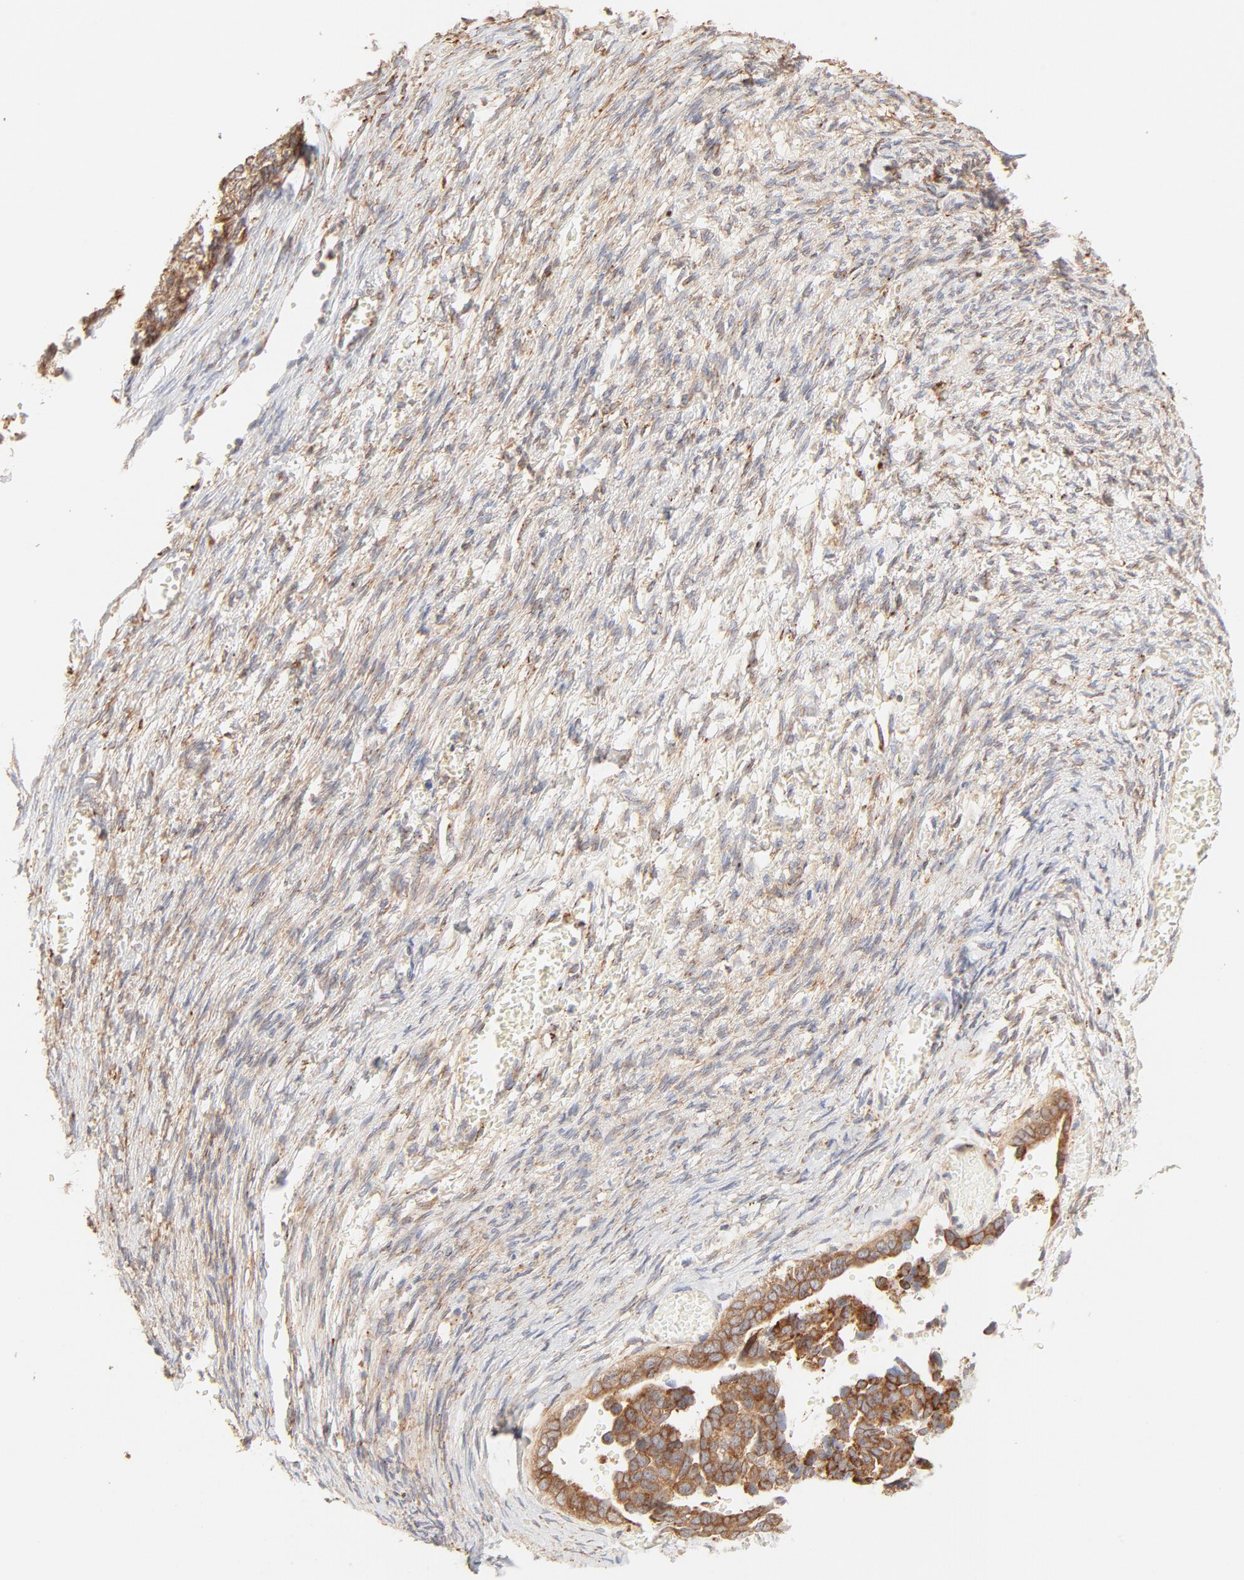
{"staining": {"intensity": "moderate", "quantity": ">75%", "location": "cytoplasmic/membranous"}, "tissue": "ovarian cancer", "cell_type": "Tumor cells", "image_type": "cancer", "snomed": [{"axis": "morphology", "description": "Cystadenocarcinoma, serous, NOS"}, {"axis": "topography", "description": "Ovary"}], "caption": "Immunohistochemical staining of ovarian cancer (serous cystadenocarcinoma) exhibits moderate cytoplasmic/membranous protein staining in about >75% of tumor cells. The staining was performed using DAB (3,3'-diaminobenzidine) to visualize the protein expression in brown, while the nuclei were stained in blue with hematoxylin (Magnification: 20x).", "gene": "PARP12", "patient": {"sex": "female", "age": 69}}